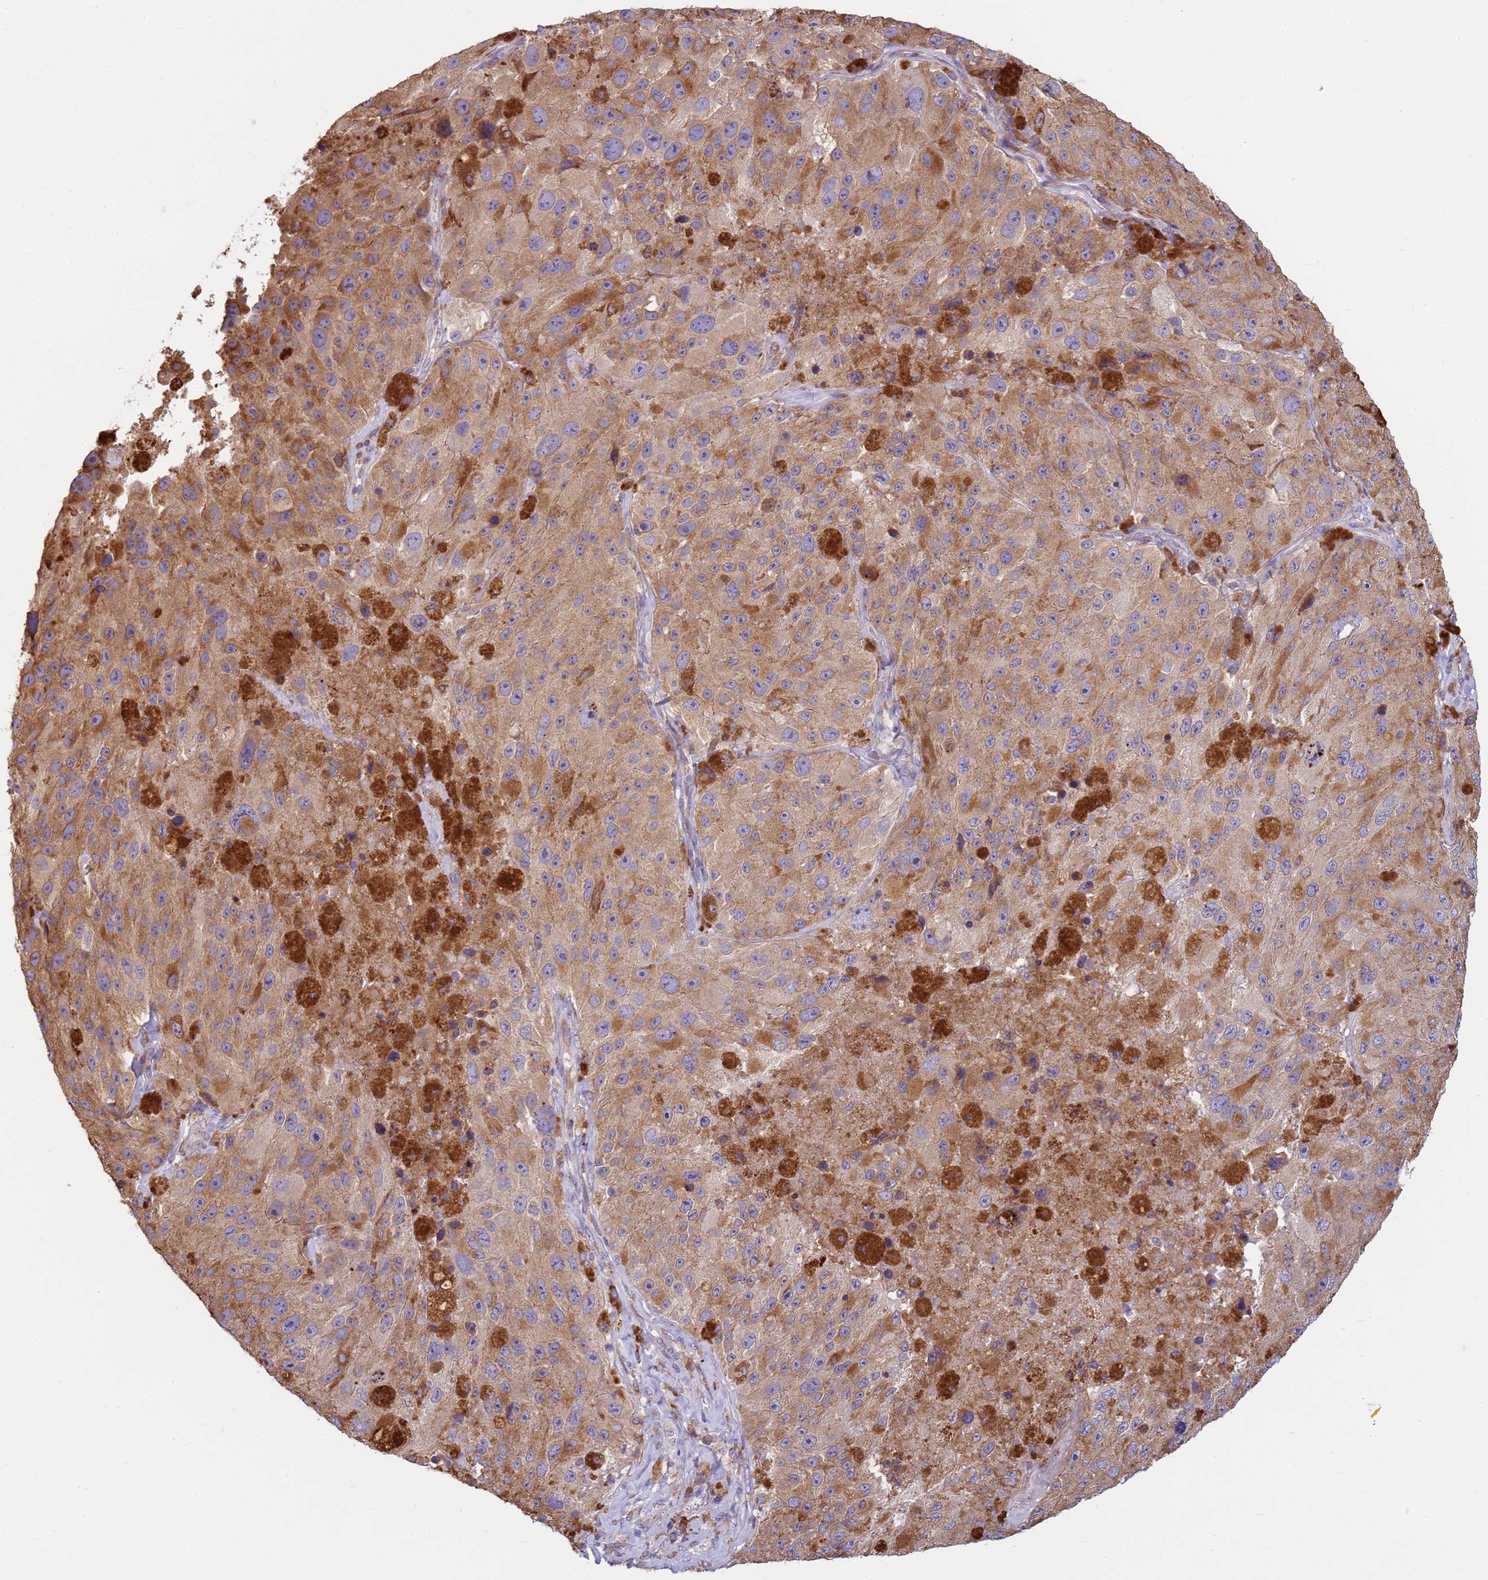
{"staining": {"intensity": "moderate", "quantity": ">75%", "location": "cytoplasmic/membranous"}, "tissue": "melanoma", "cell_type": "Tumor cells", "image_type": "cancer", "snomed": [{"axis": "morphology", "description": "Malignant melanoma, Metastatic site"}, {"axis": "topography", "description": "Lymph node"}], "caption": "A brown stain highlights moderate cytoplasmic/membranous positivity of a protein in malignant melanoma (metastatic site) tumor cells.", "gene": "THAP5", "patient": {"sex": "male", "age": 62}}